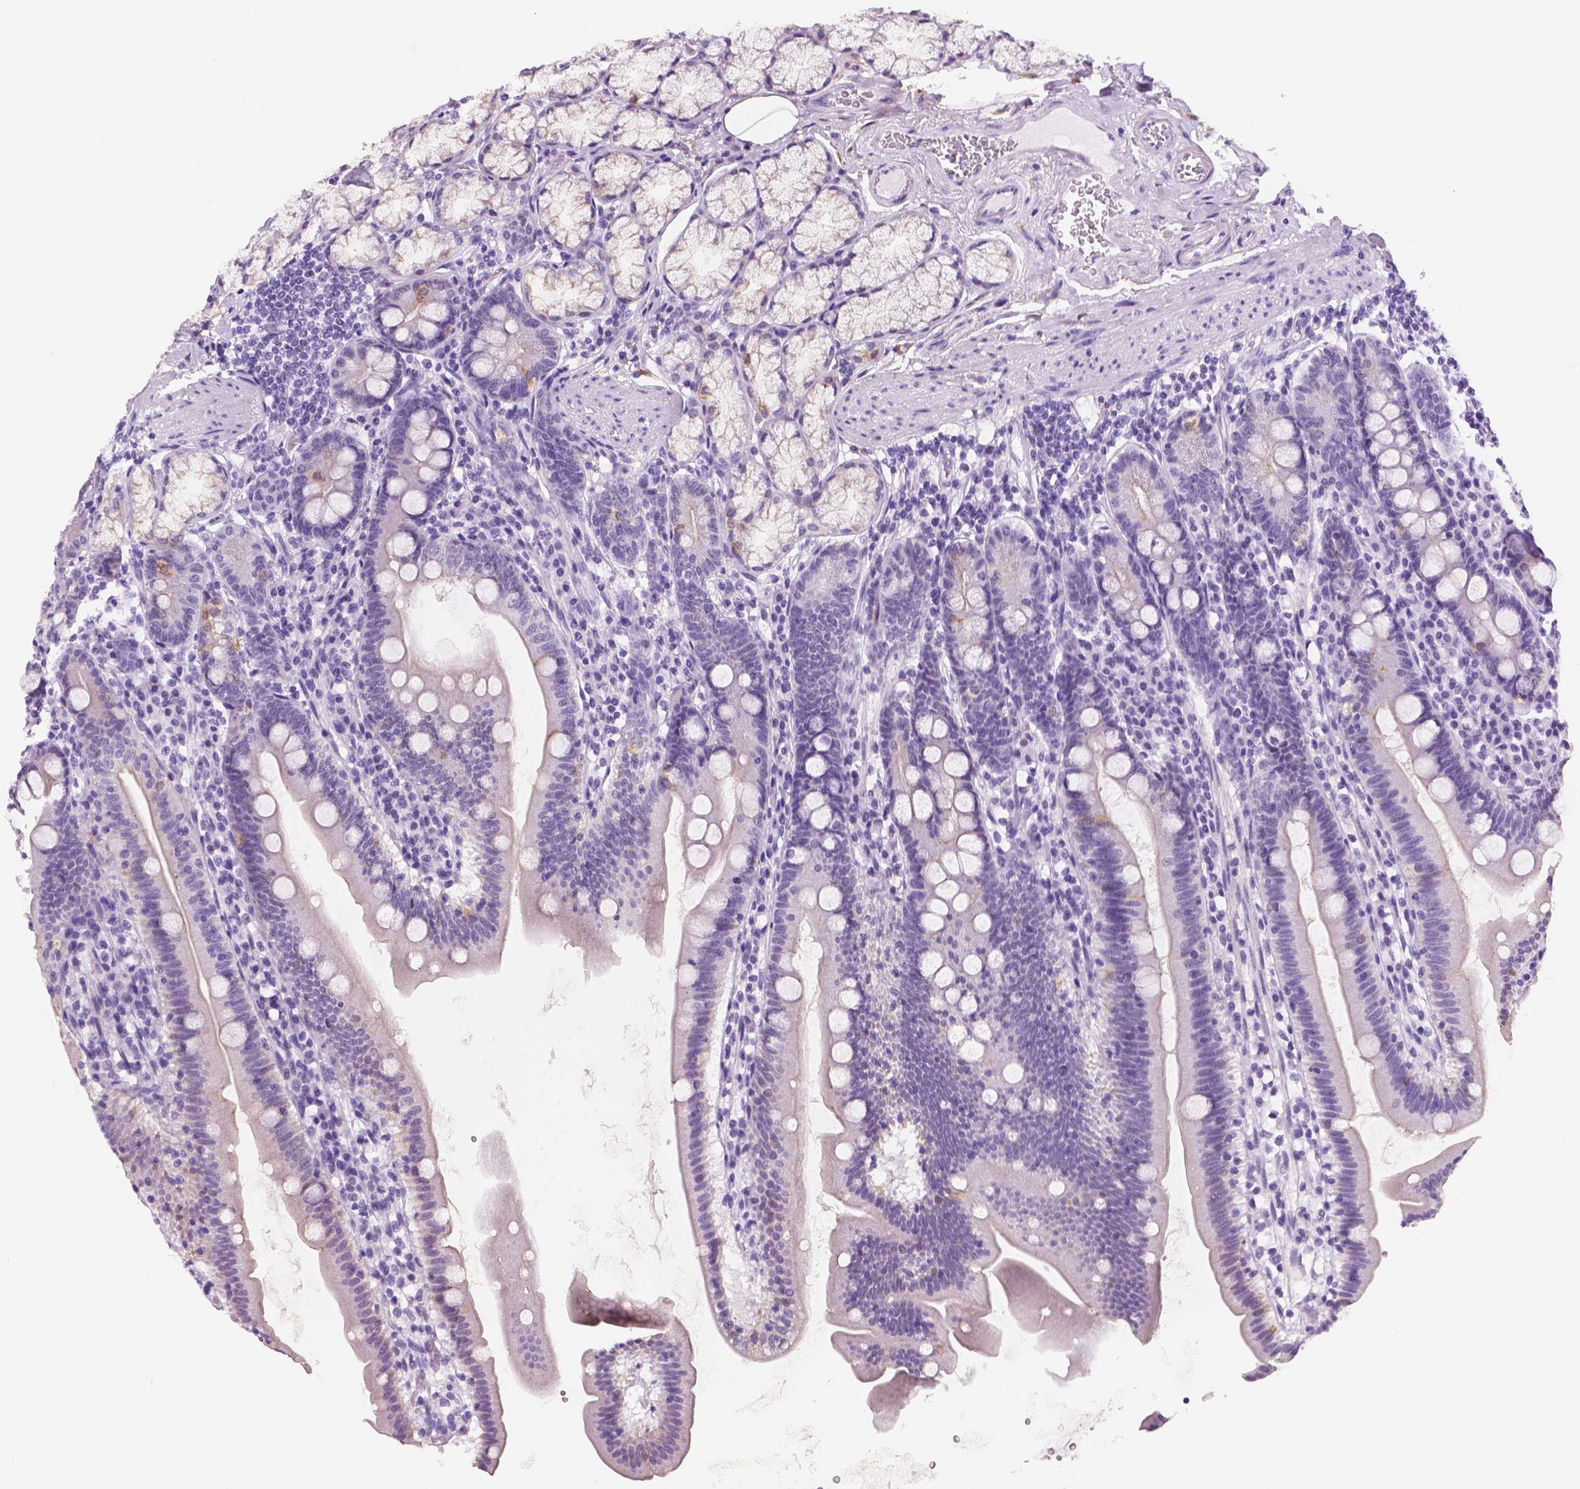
{"staining": {"intensity": "weak", "quantity": "<25%", "location": "cytoplasmic/membranous"}, "tissue": "duodenum", "cell_type": "Glandular cells", "image_type": "normal", "snomed": [{"axis": "morphology", "description": "Normal tissue, NOS"}, {"axis": "topography", "description": "Duodenum"}], "caption": "Glandular cells are negative for brown protein staining in normal duodenum. (Brightfield microscopy of DAB (3,3'-diaminobenzidine) immunohistochemistry (IHC) at high magnification).", "gene": "PPL", "patient": {"sex": "female", "age": 67}}